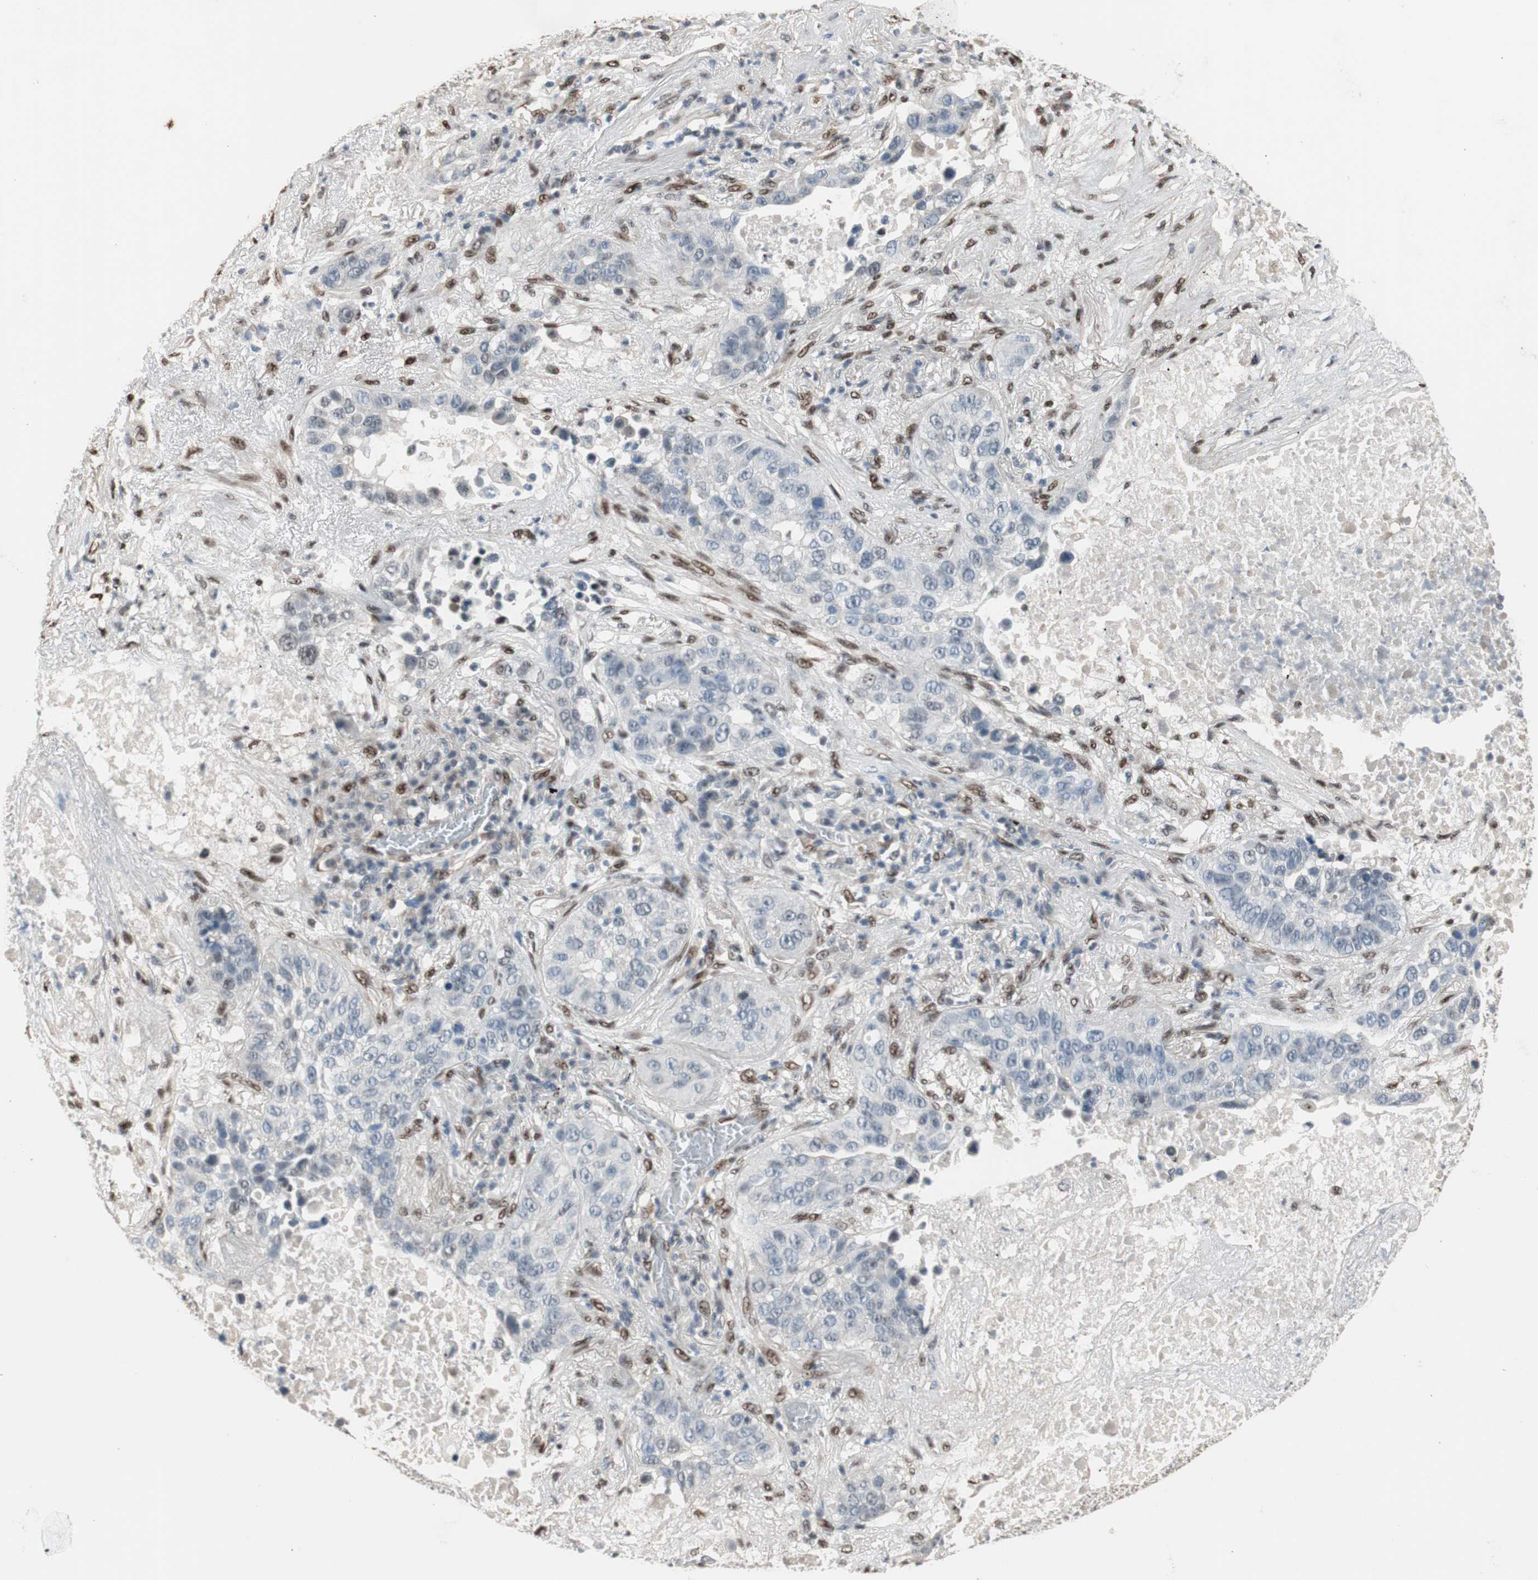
{"staining": {"intensity": "negative", "quantity": "none", "location": "none"}, "tissue": "lung cancer", "cell_type": "Tumor cells", "image_type": "cancer", "snomed": [{"axis": "morphology", "description": "Squamous cell carcinoma, NOS"}, {"axis": "topography", "description": "Lung"}], "caption": "This is an immunohistochemistry histopathology image of lung cancer. There is no positivity in tumor cells.", "gene": "PML", "patient": {"sex": "male", "age": 57}}